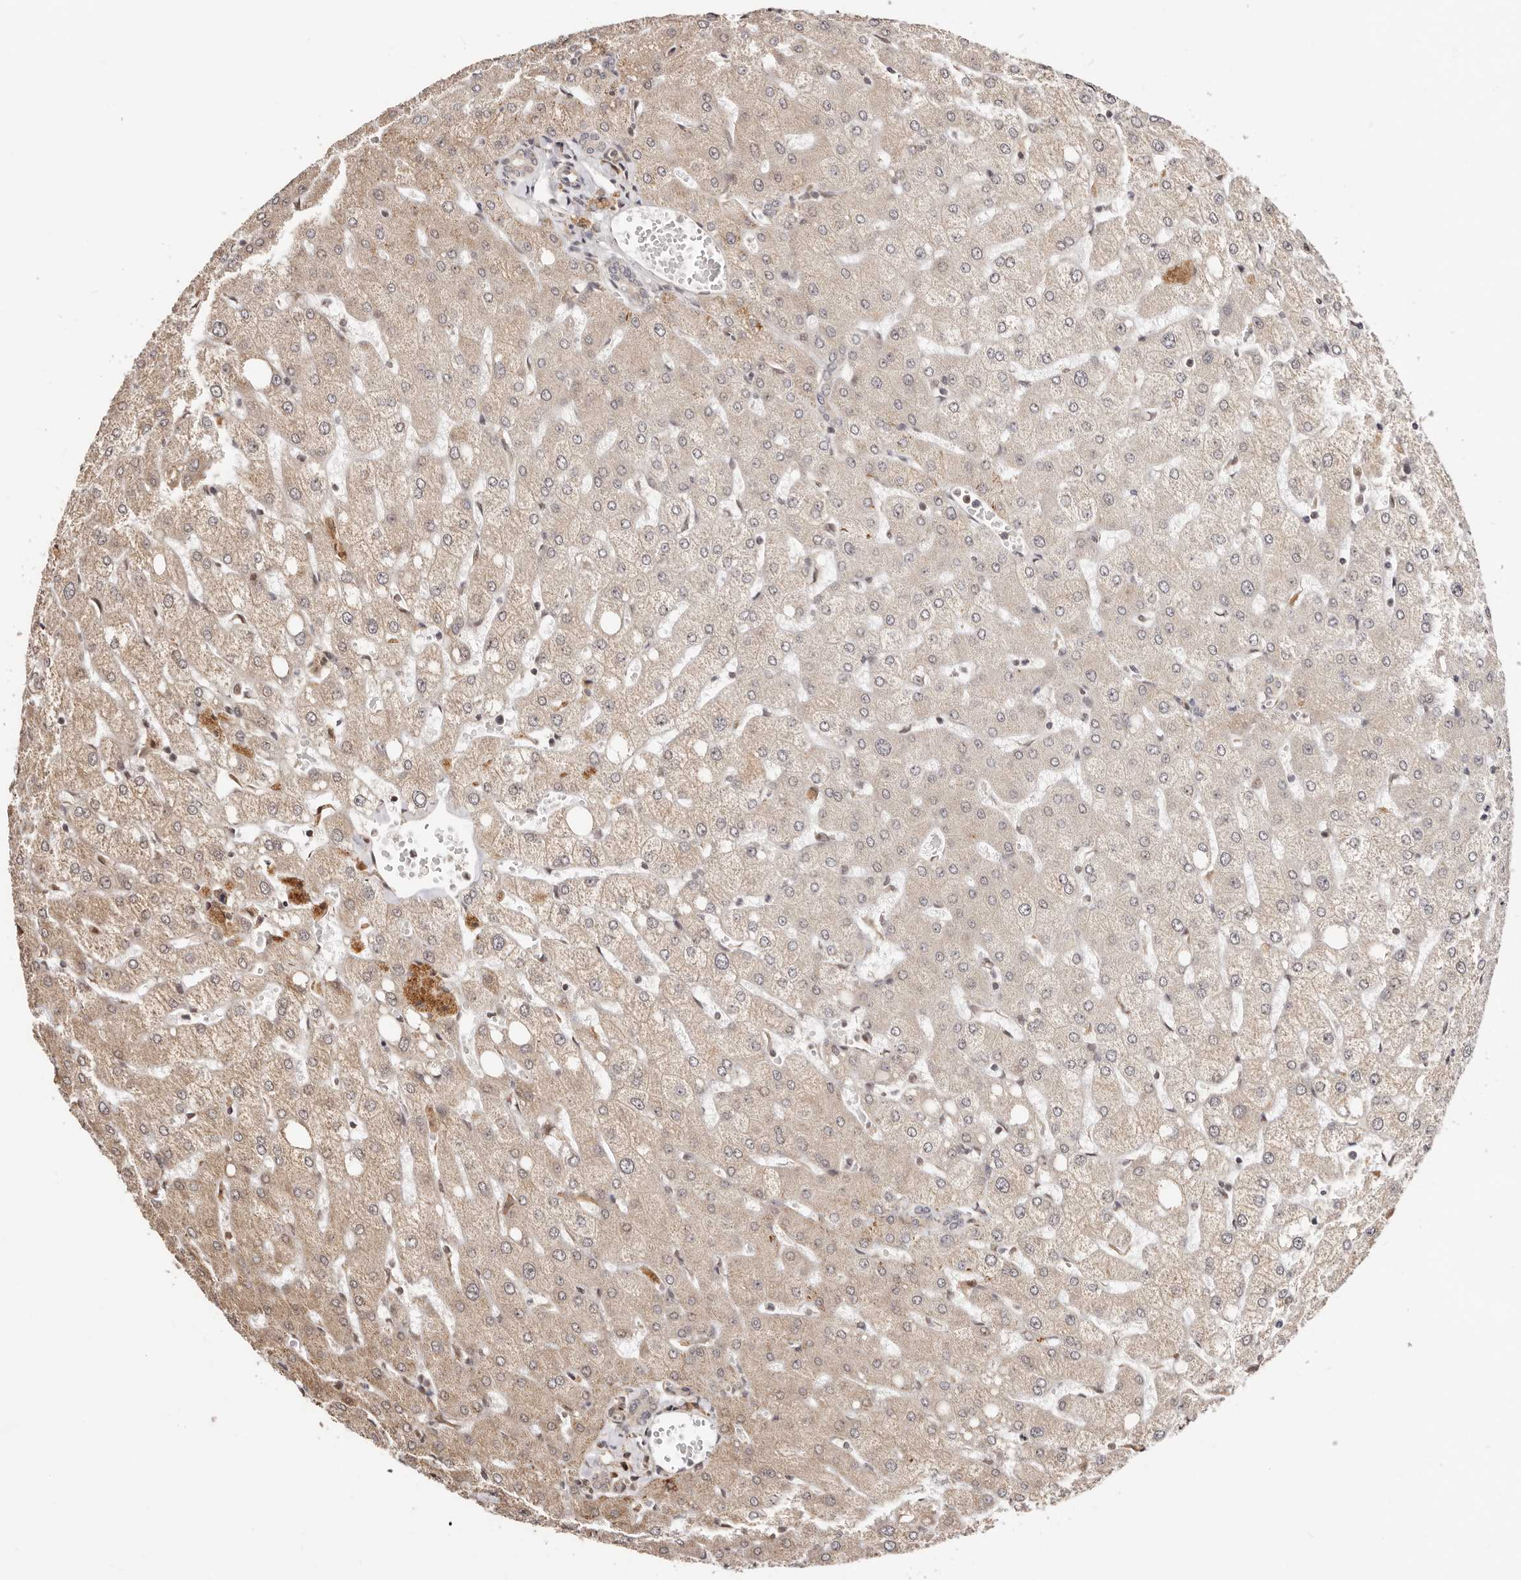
{"staining": {"intensity": "negative", "quantity": "none", "location": "none"}, "tissue": "liver", "cell_type": "Cholangiocytes", "image_type": "normal", "snomed": [{"axis": "morphology", "description": "Normal tissue, NOS"}, {"axis": "topography", "description": "Liver"}], "caption": "Immunohistochemistry of unremarkable human liver shows no expression in cholangiocytes.", "gene": "CTNNBL1", "patient": {"sex": "female", "age": 54}}